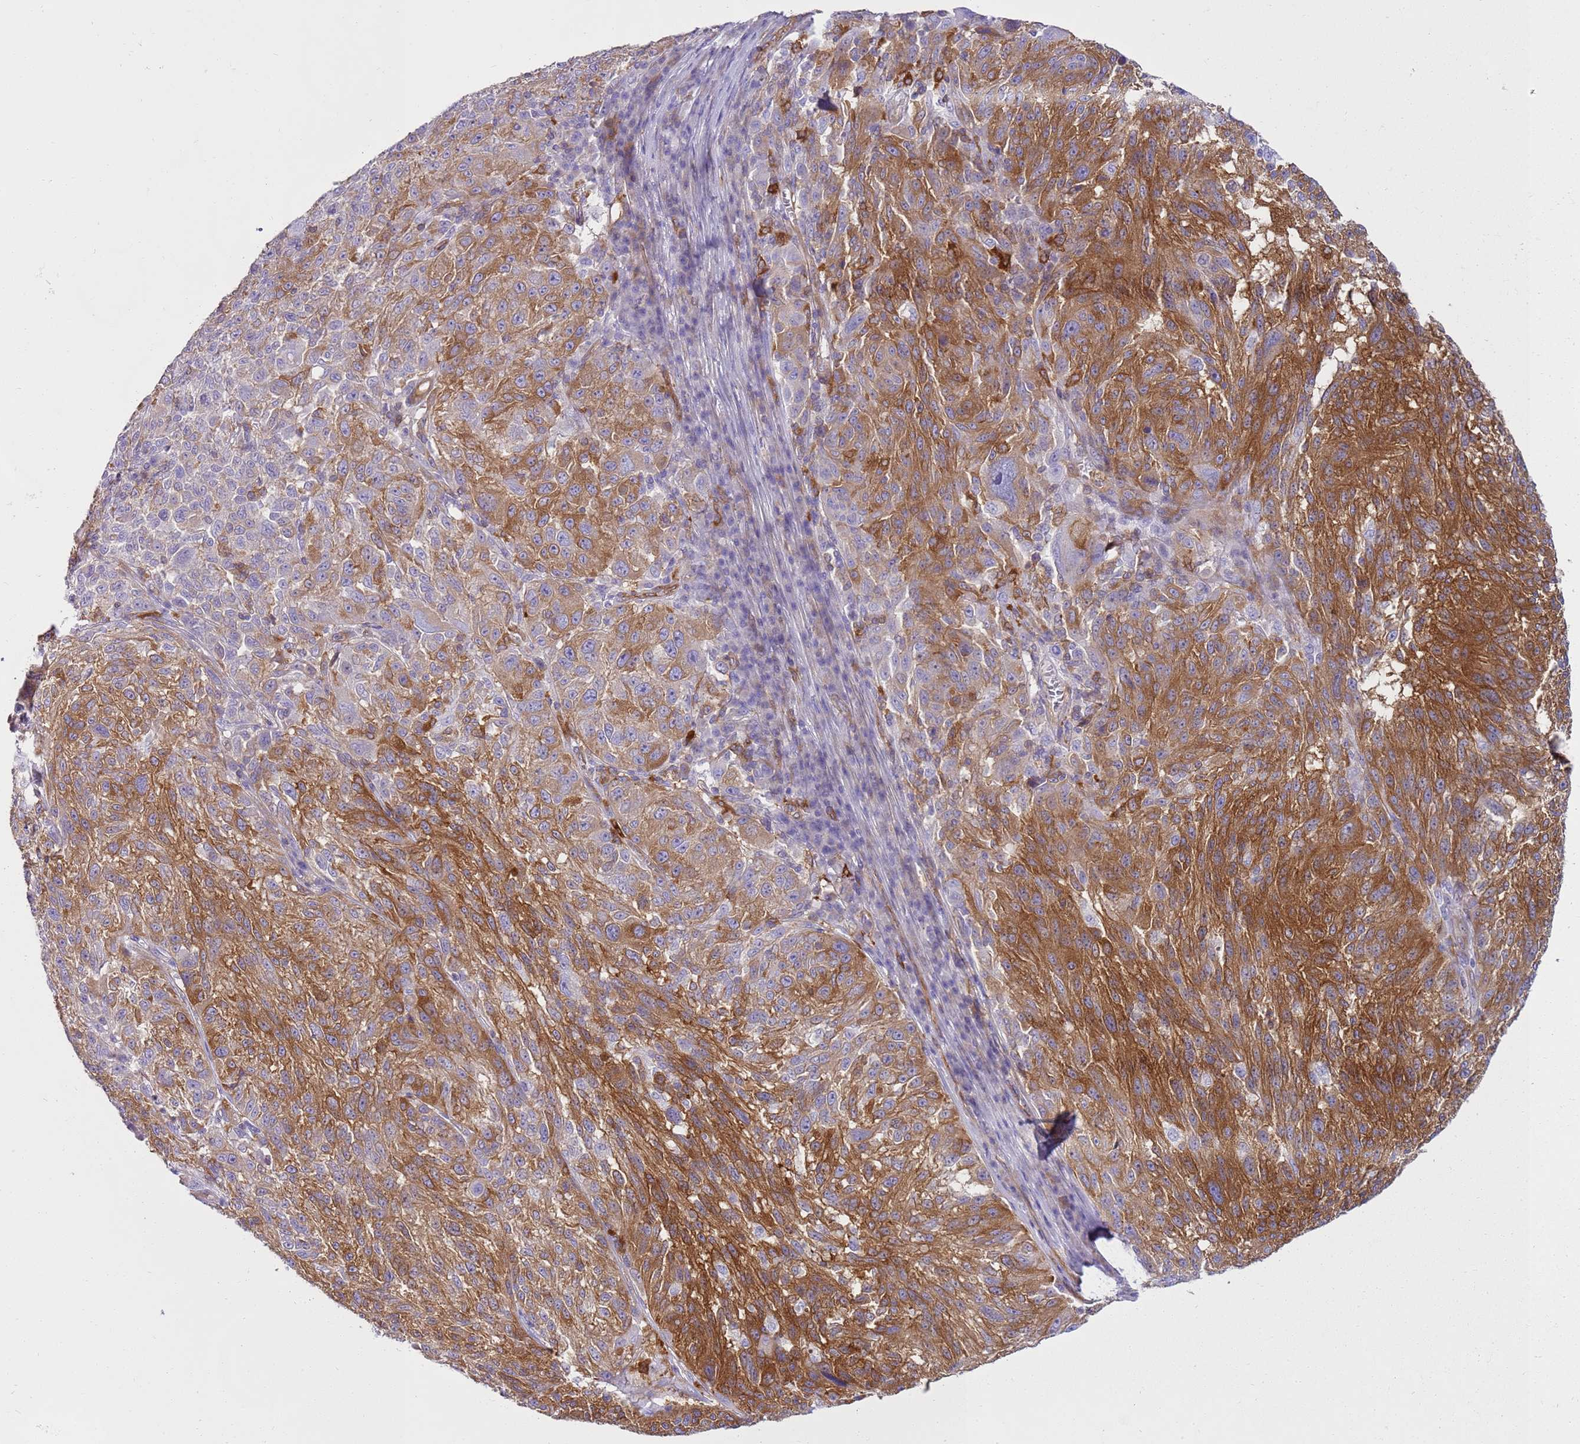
{"staining": {"intensity": "strong", "quantity": "25%-75%", "location": "cytoplasmic/membranous"}, "tissue": "melanoma", "cell_type": "Tumor cells", "image_type": "cancer", "snomed": [{"axis": "morphology", "description": "Malignant melanoma, NOS"}, {"axis": "topography", "description": "Skin"}], "caption": "The image exhibits immunohistochemical staining of malignant melanoma. There is strong cytoplasmic/membranous expression is seen in about 25%-75% of tumor cells. Nuclei are stained in blue.", "gene": "SNX21", "patient": {"sex": "male", "age": 53}}